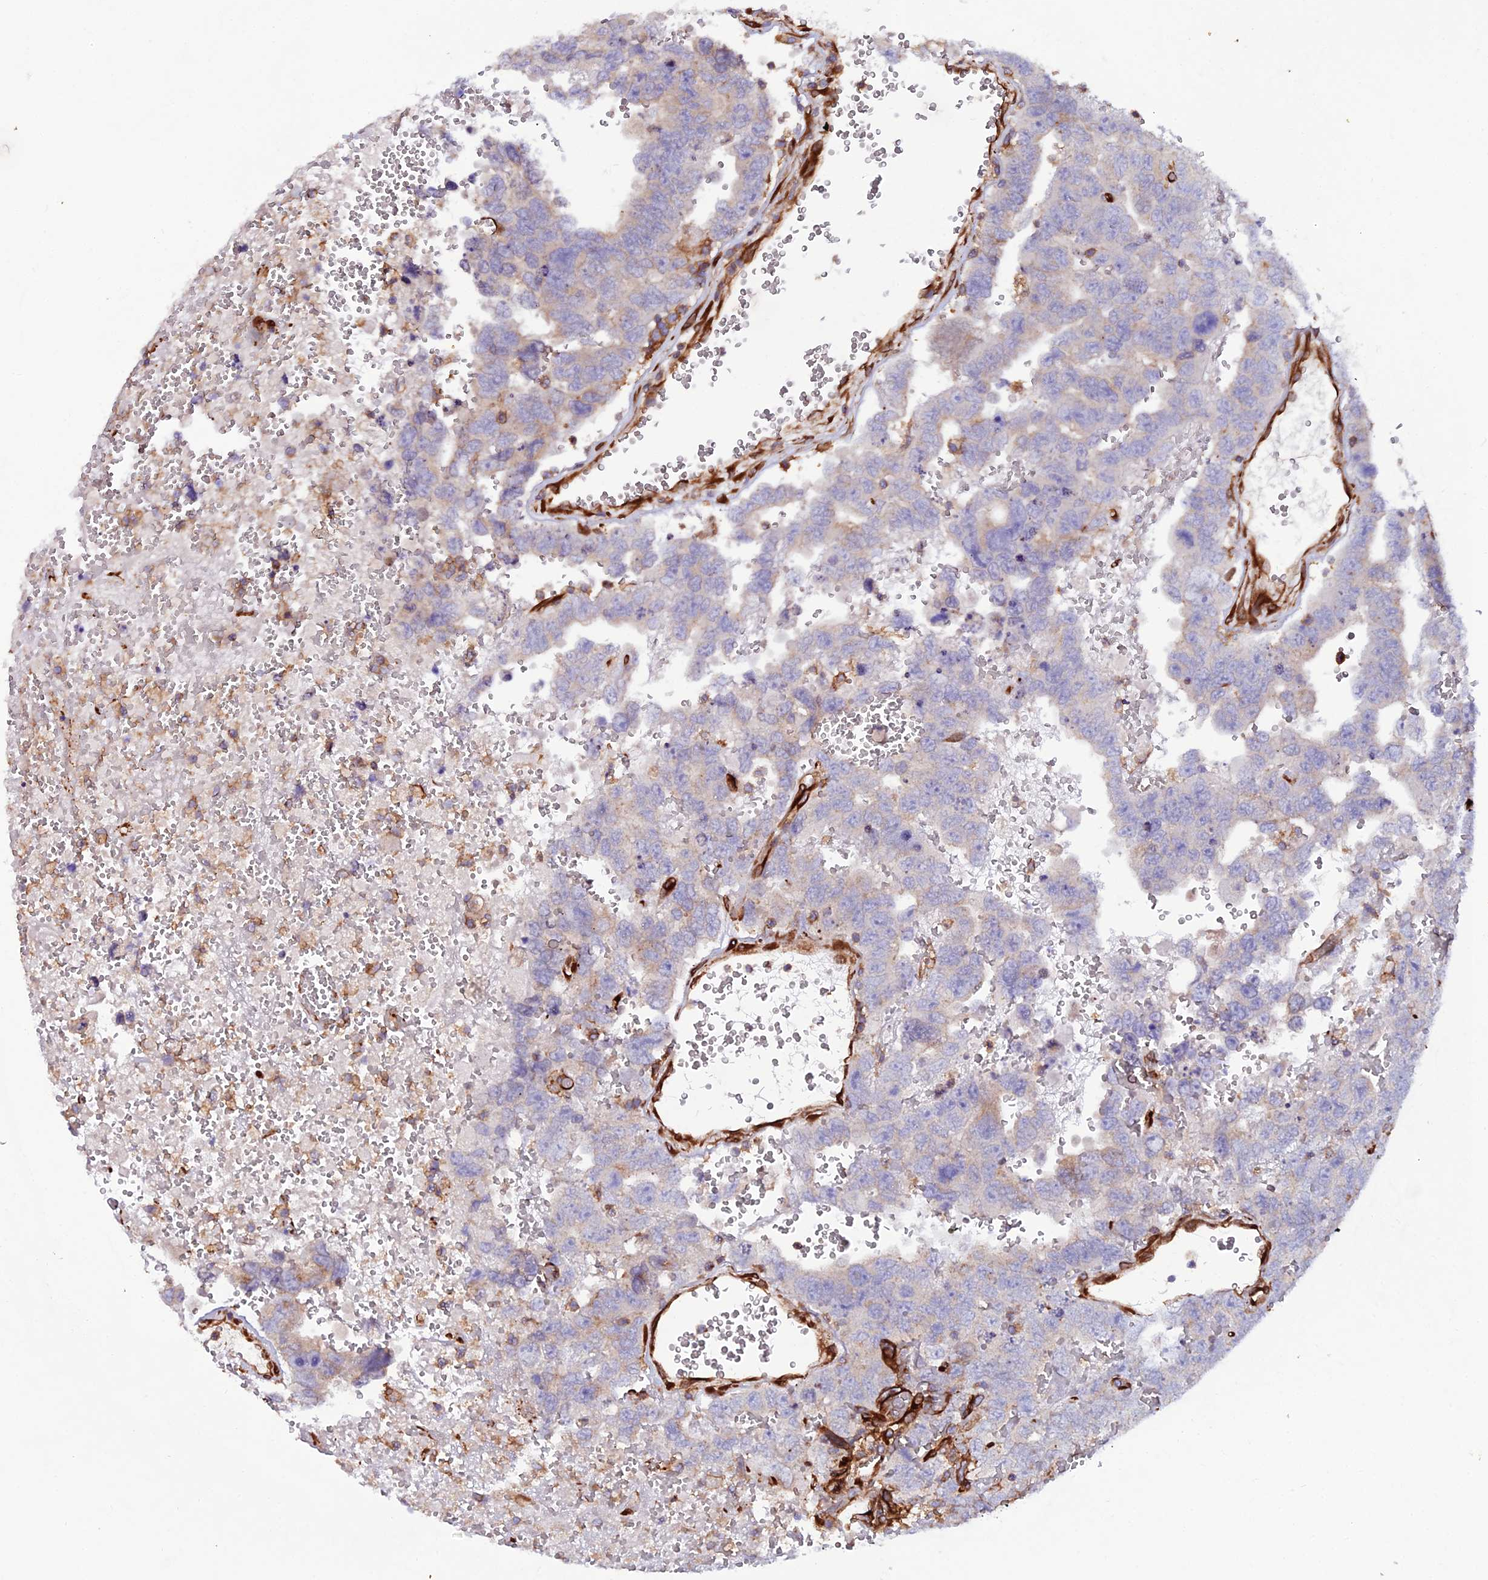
{"staining": {"intensity": "negative", "quantity": "none", "location": "none"}, "tissue": "testis cancer", "cell_type": "Tumor cells", "image_type": "cancer", "snomed": [{"axis": "morphology", "description": "Carcinoma, Embryonal, NOS"}, {"axis": "topography", "description": "Testis"}], "caption": "Human testis cancer stained for a protein using immunohistochemistry reveals no staining in tumor cells.", "gene": "TRPV2", "patient": {"sex": "male", "age": 45}}